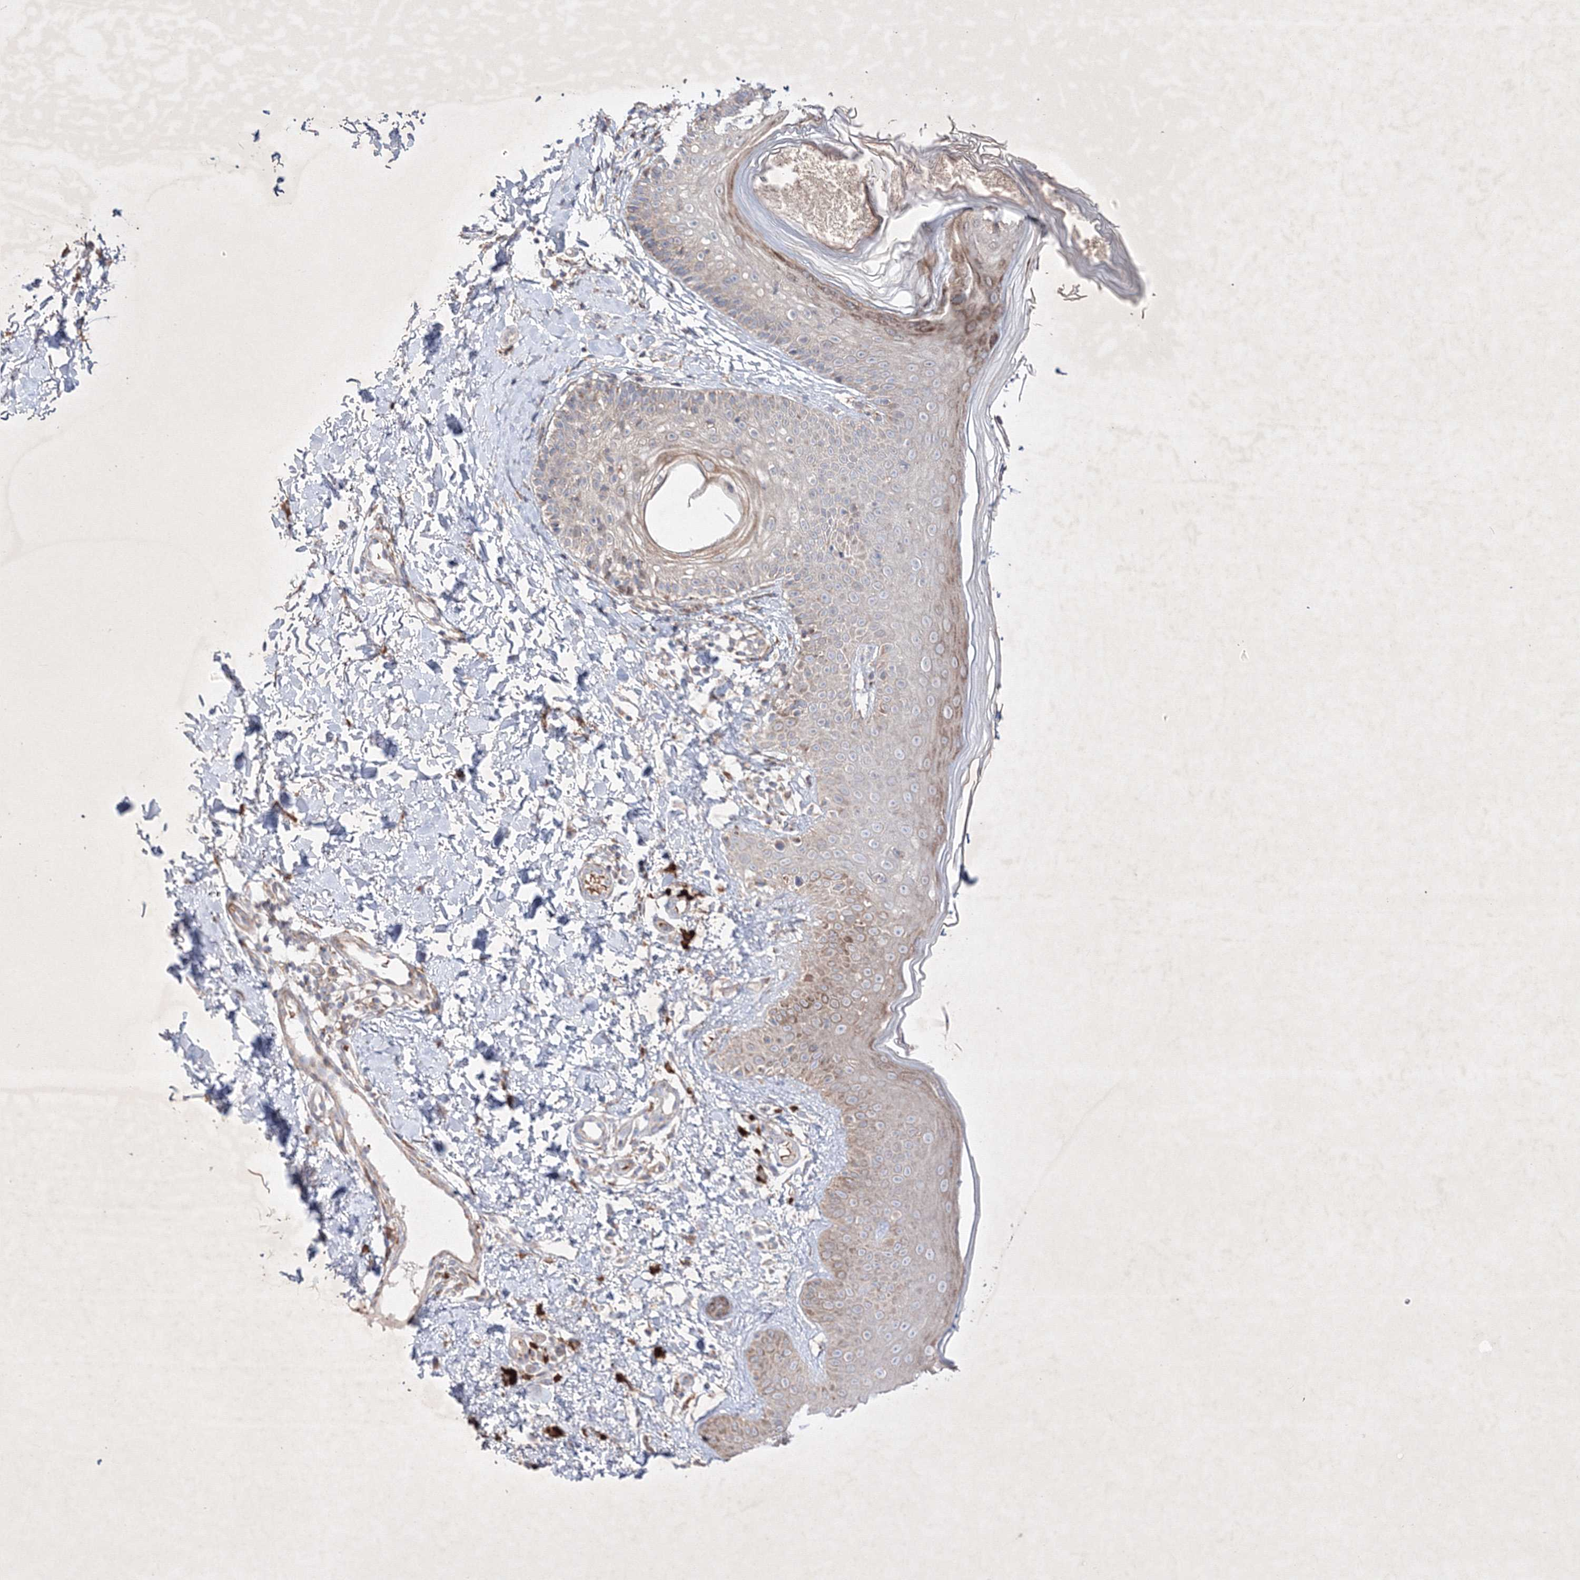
{"staining": {"intensity": "weak", "quantity": ">75%", "location": "cytoplasmic/membranous"}, "tissue": "skin", "cell_type": "Fibroblasts", "image_type": "normal", "snomed": [{"axis": "morphology", "description": "Normal tissue, NOS"}, {"axis": "topography", "description": "Skin"}], "caption": "High-power microscopy captured an IHC histopathology image of benign skin, revealing weak cytoplasmic/membranous positivity in about >75% of fibroblasts. Nuclei are stained in blue.", "gene": "OPA1", "patient": {"sex": "male", "age": 52}}